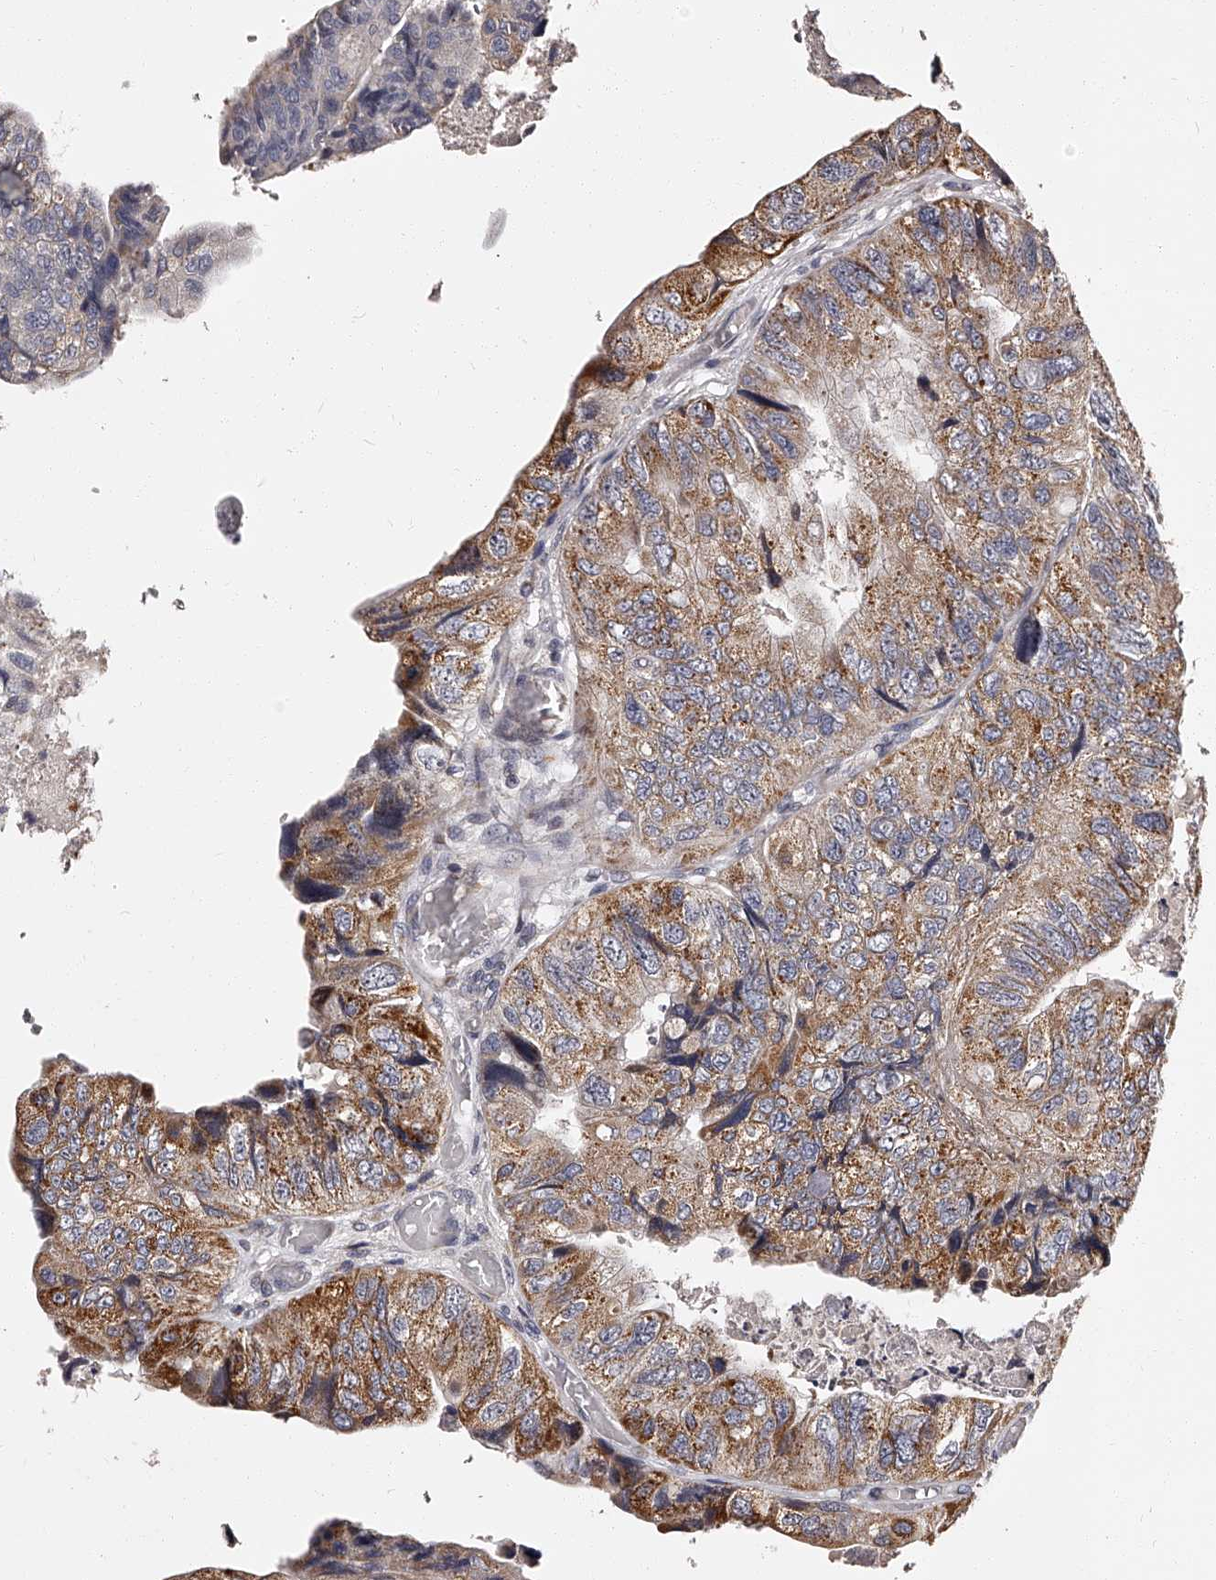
{"staining": {"intensity": "strong", "quantity": "25%-75%", "location": "cytoplasmic/membranous"}, "tissue": "colorectal cancer", "cell_type": "Tumor cells", "image_type": "cancer", "snomed": [{"axis": "morphology", "description": "Adenocarcinoma, NOS"}, {"axis": "topography", "description": "Rectum"}], "caption": "Immunohistochemistry of adenocarcinoma (colorectal) reveals high levels of strong cytoplasmic/membranous positivity in about 25%-75% of tumor cells. The staining is performed using DAB brown chromogen to label protein expression. The nuclei are counter-stained blue using hematoxylin.", "gene": "RSC1A1", "patient": {"sex": "male", "age": 63}}